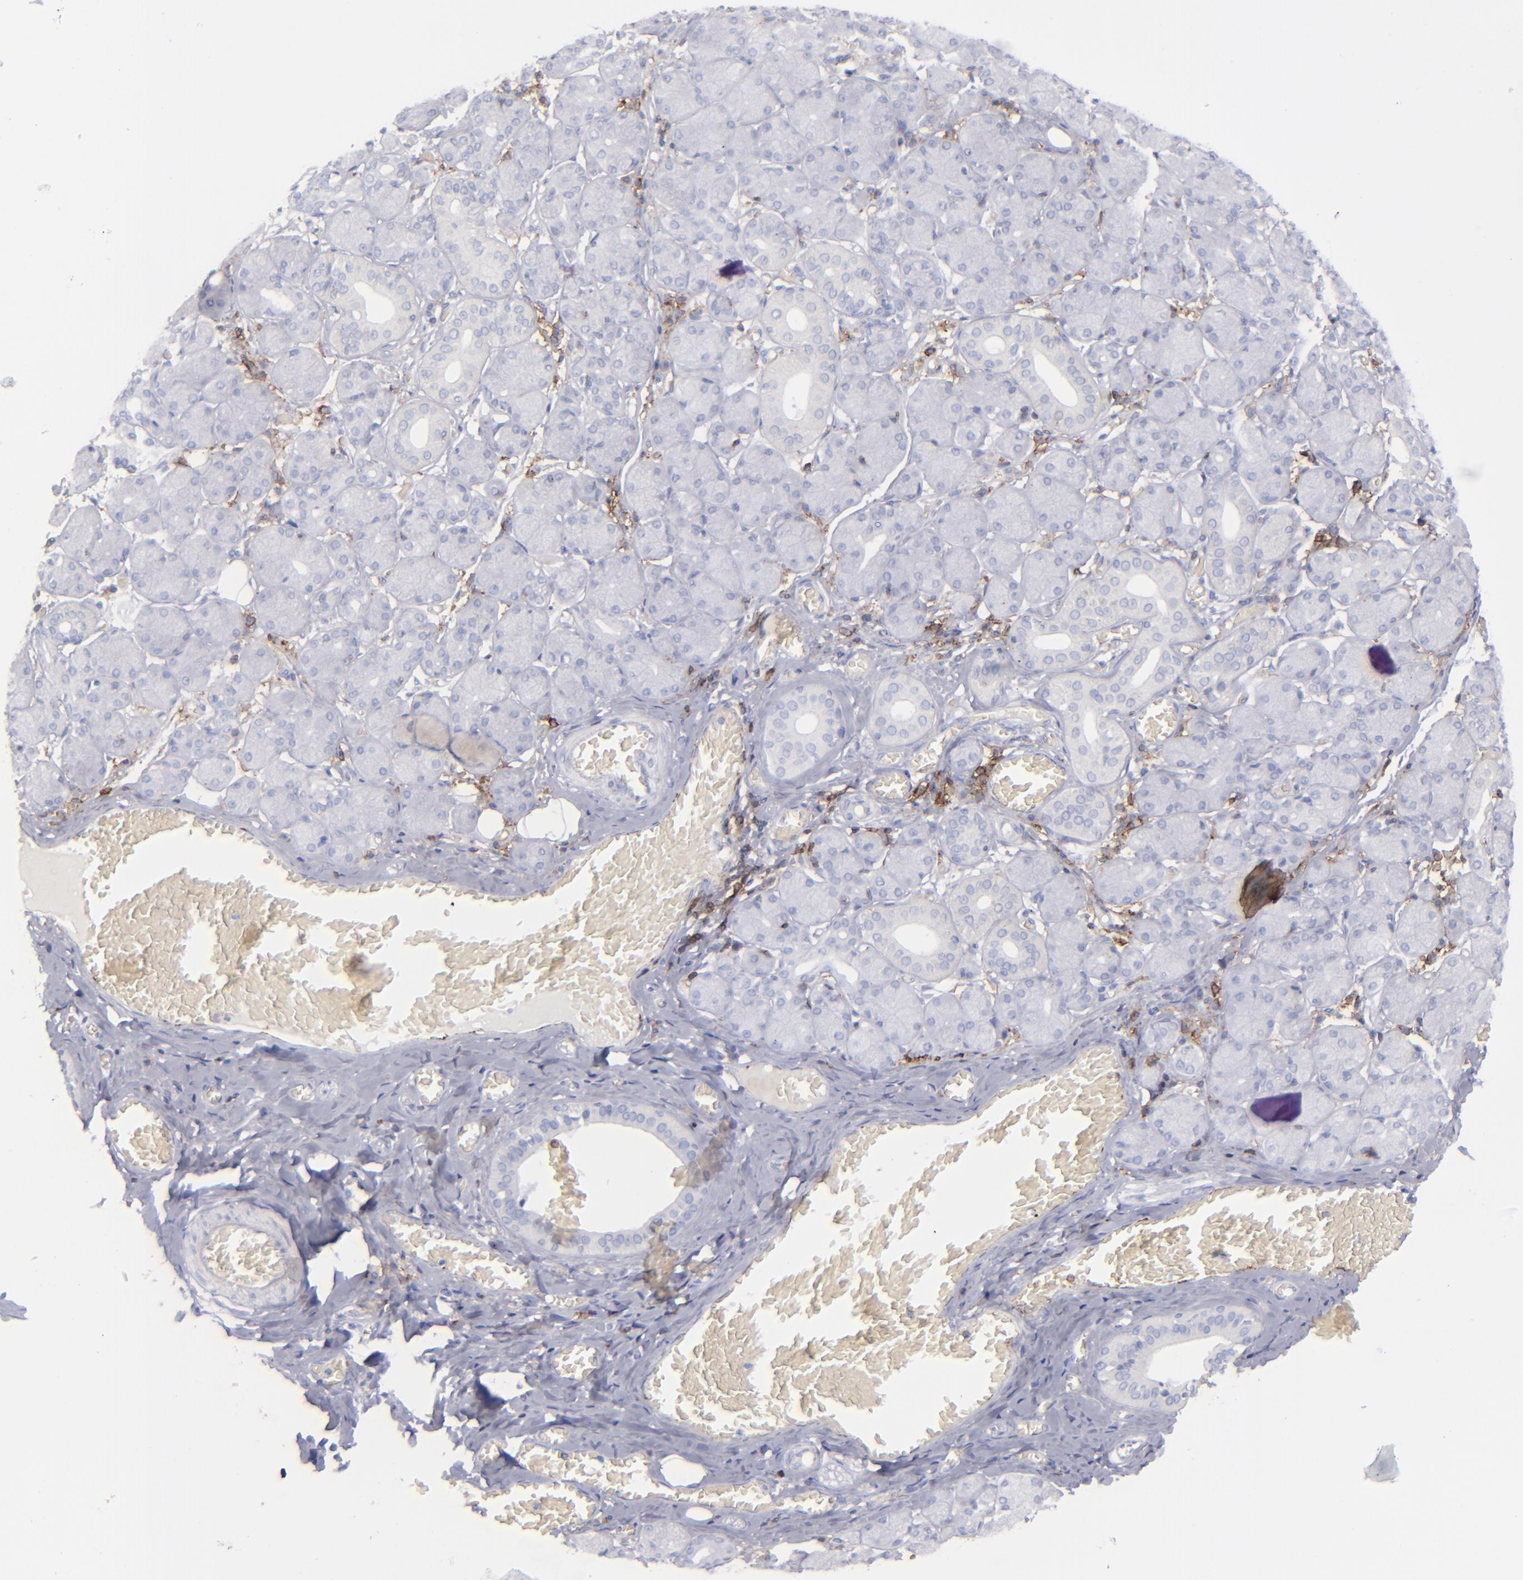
{"staining": {"intensity": "negative", "quantity": "none", "location": "none"}, "tissue": "salivary gland", "cell_type": "Glandular cells", "image_type": "normal", "snomed": [{"axis": "morphology", "description": "Normal tissue, NOS"}, {"axis": "topography", "description": "Salivary gland"}], "caption": "Immunohistochemistry micrograph of unremarkable salivary gland: human salivary gland stained with DAB displays no significant protein positivity in glandular cells.", "gene": "CD27", "patient": {"sex": "female", "age": 24}}